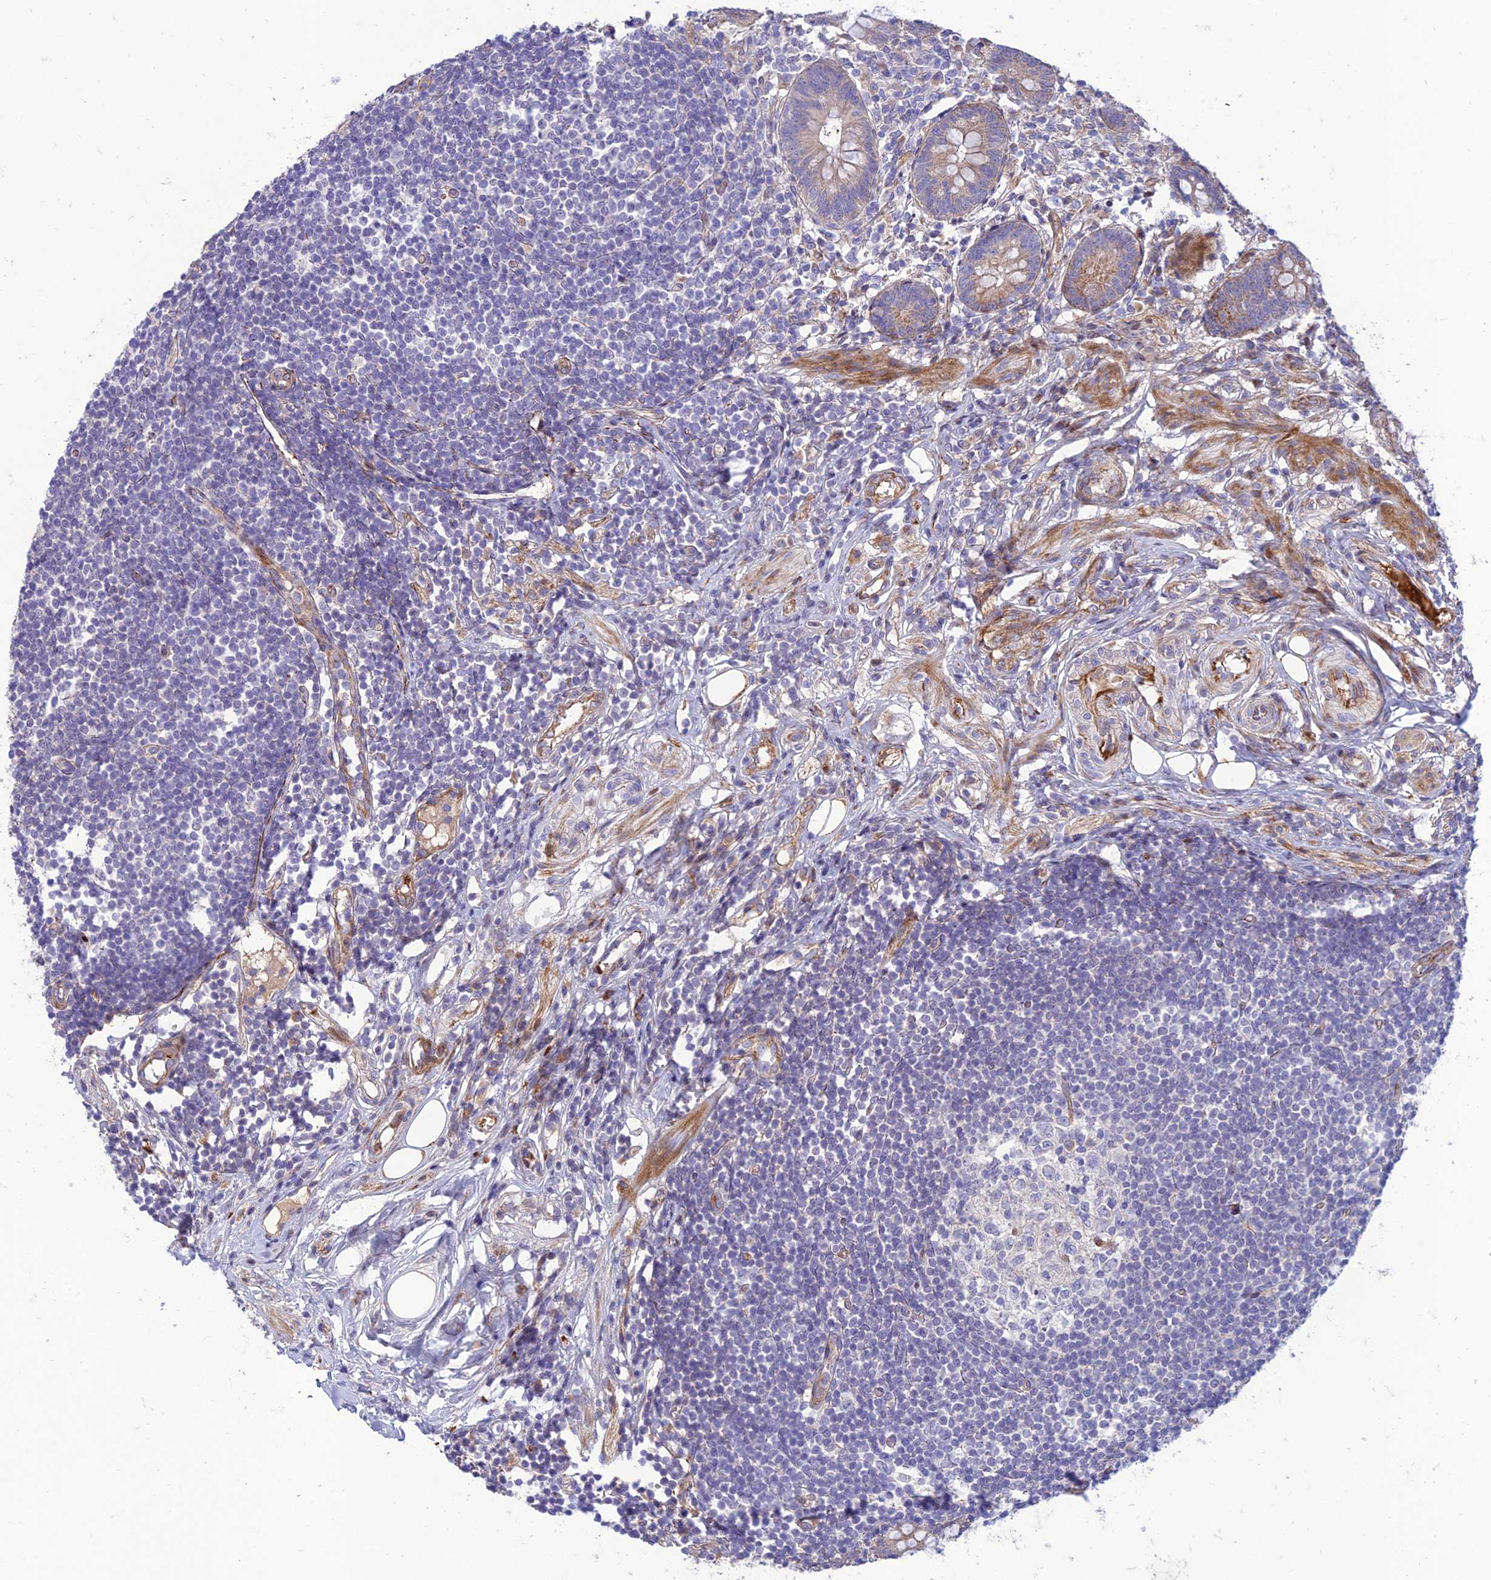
{"staining": {"intensity": "negative", "quantity": "none", "location": "none"}, "tissue": "appendix", "cell_type": "Glandular cells", "image_type": "normal", "snomed": [{"axis": "morphology", "description": "Normal tissue, NOS"}, {"axis": "topography", "description": "Appendix"}], "caption": "Immunohistochemistry (IHC) of unremarkable appendix exhibits no expression in glandular cells. (DAB (3,3'-diaminobenzidine) IHC with hematoxylin counter stain).", "gene": "SEL1L3", "patient": {"sex": "female", "age": 62}}